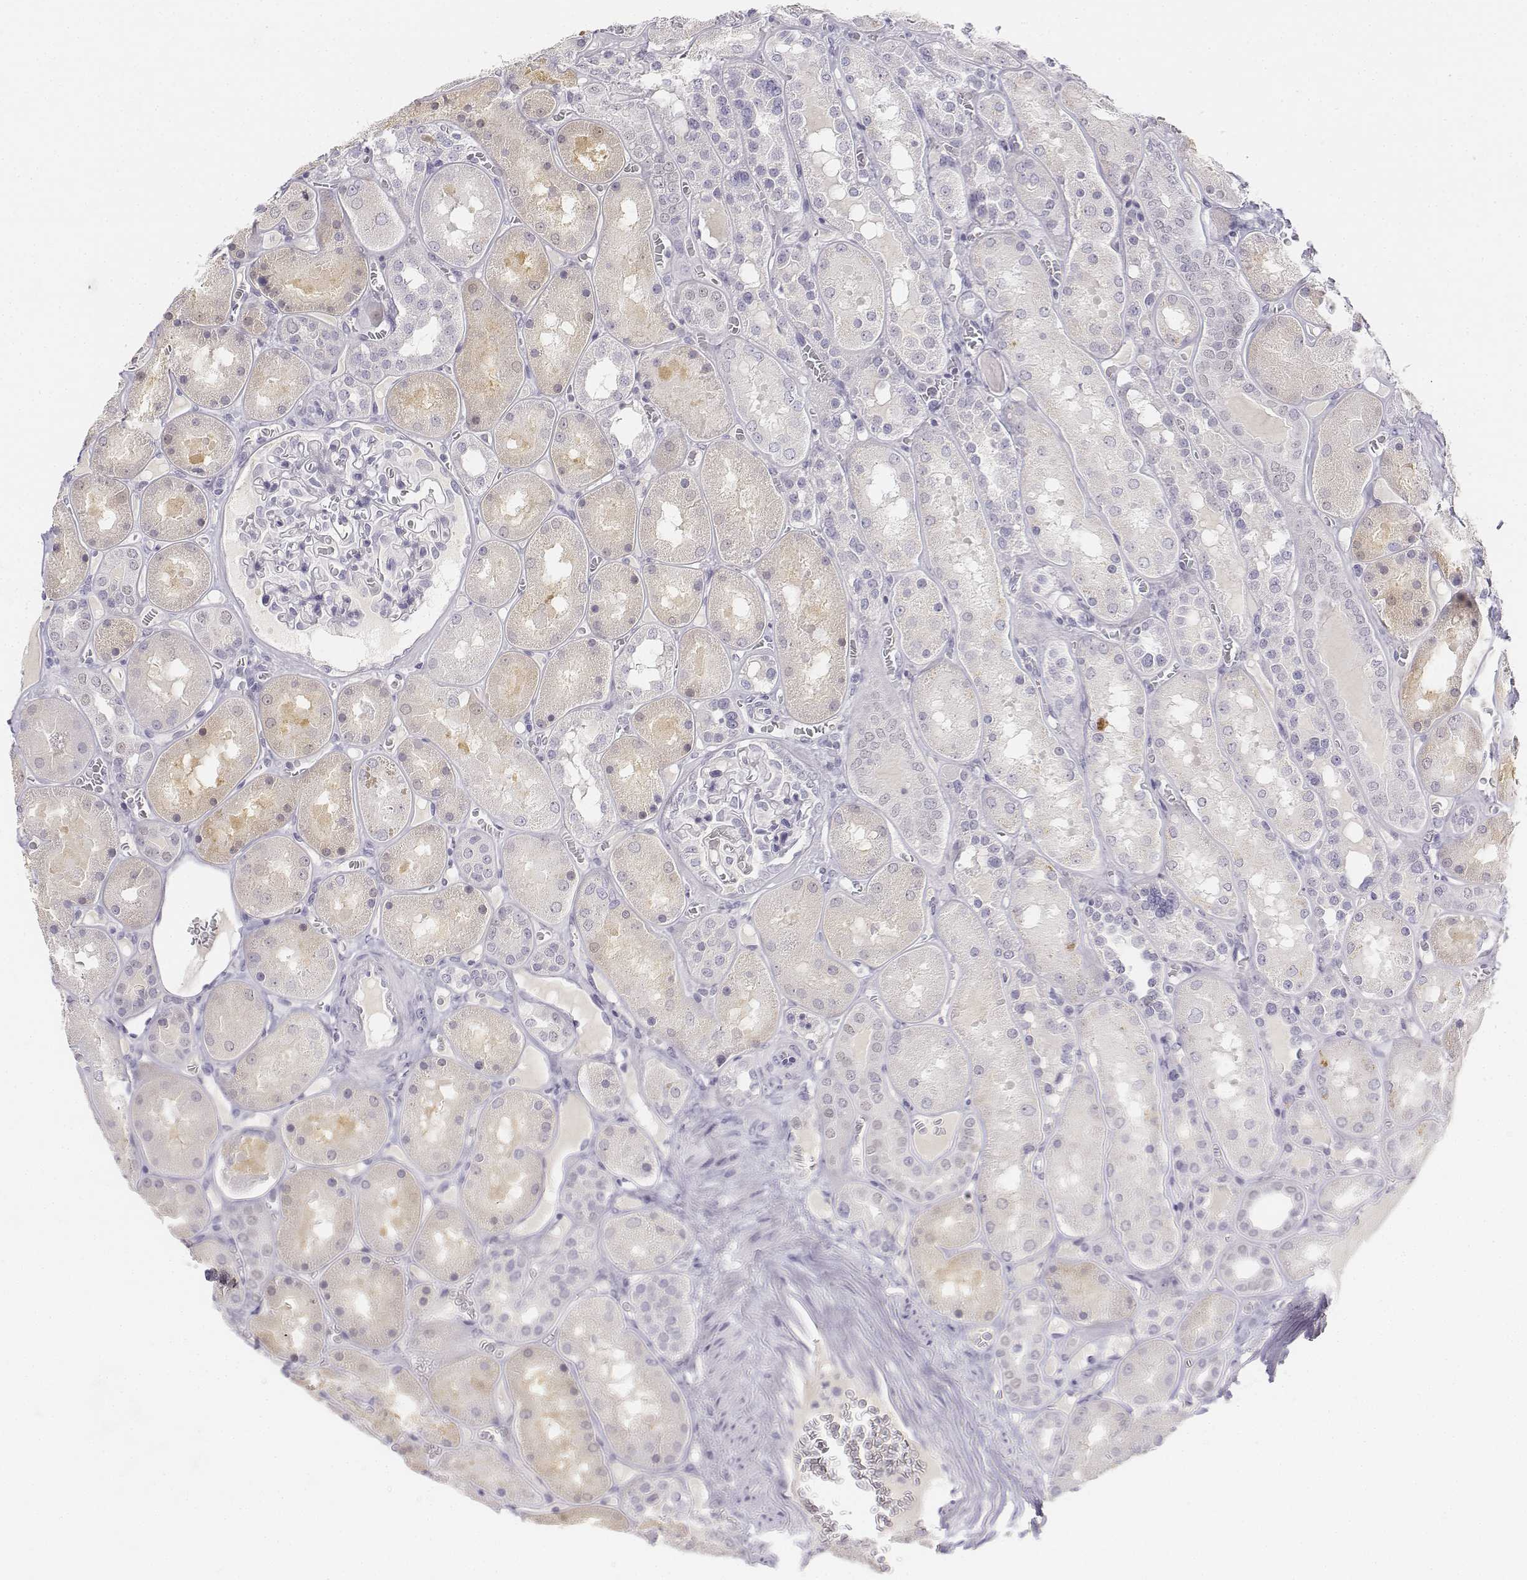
{"staining": {"intensity": "negative", "quantity": "none", "location": "none"}, "tissue": "kidney", "cell_type": "Cells in glomeruli", "image_type": "normal", "snomed": [{"axis": "morphology", "description": "Normal tissue, NOS"}, {"axis": "topography", "description": "Kidney"}], "caption": "DAB (3,3'-diaminobenzidine) immunohistochemical staining of unremarkable kidney exhibits no significant positivity in cells in glomeruli. (Stains: DAB immunohistochemistry with hematoxylin counter stain, Microscopy: brightfield microscopy at high magnification).", "gene": "UCN2", "patient": {"sex": "male", "age": 73}}